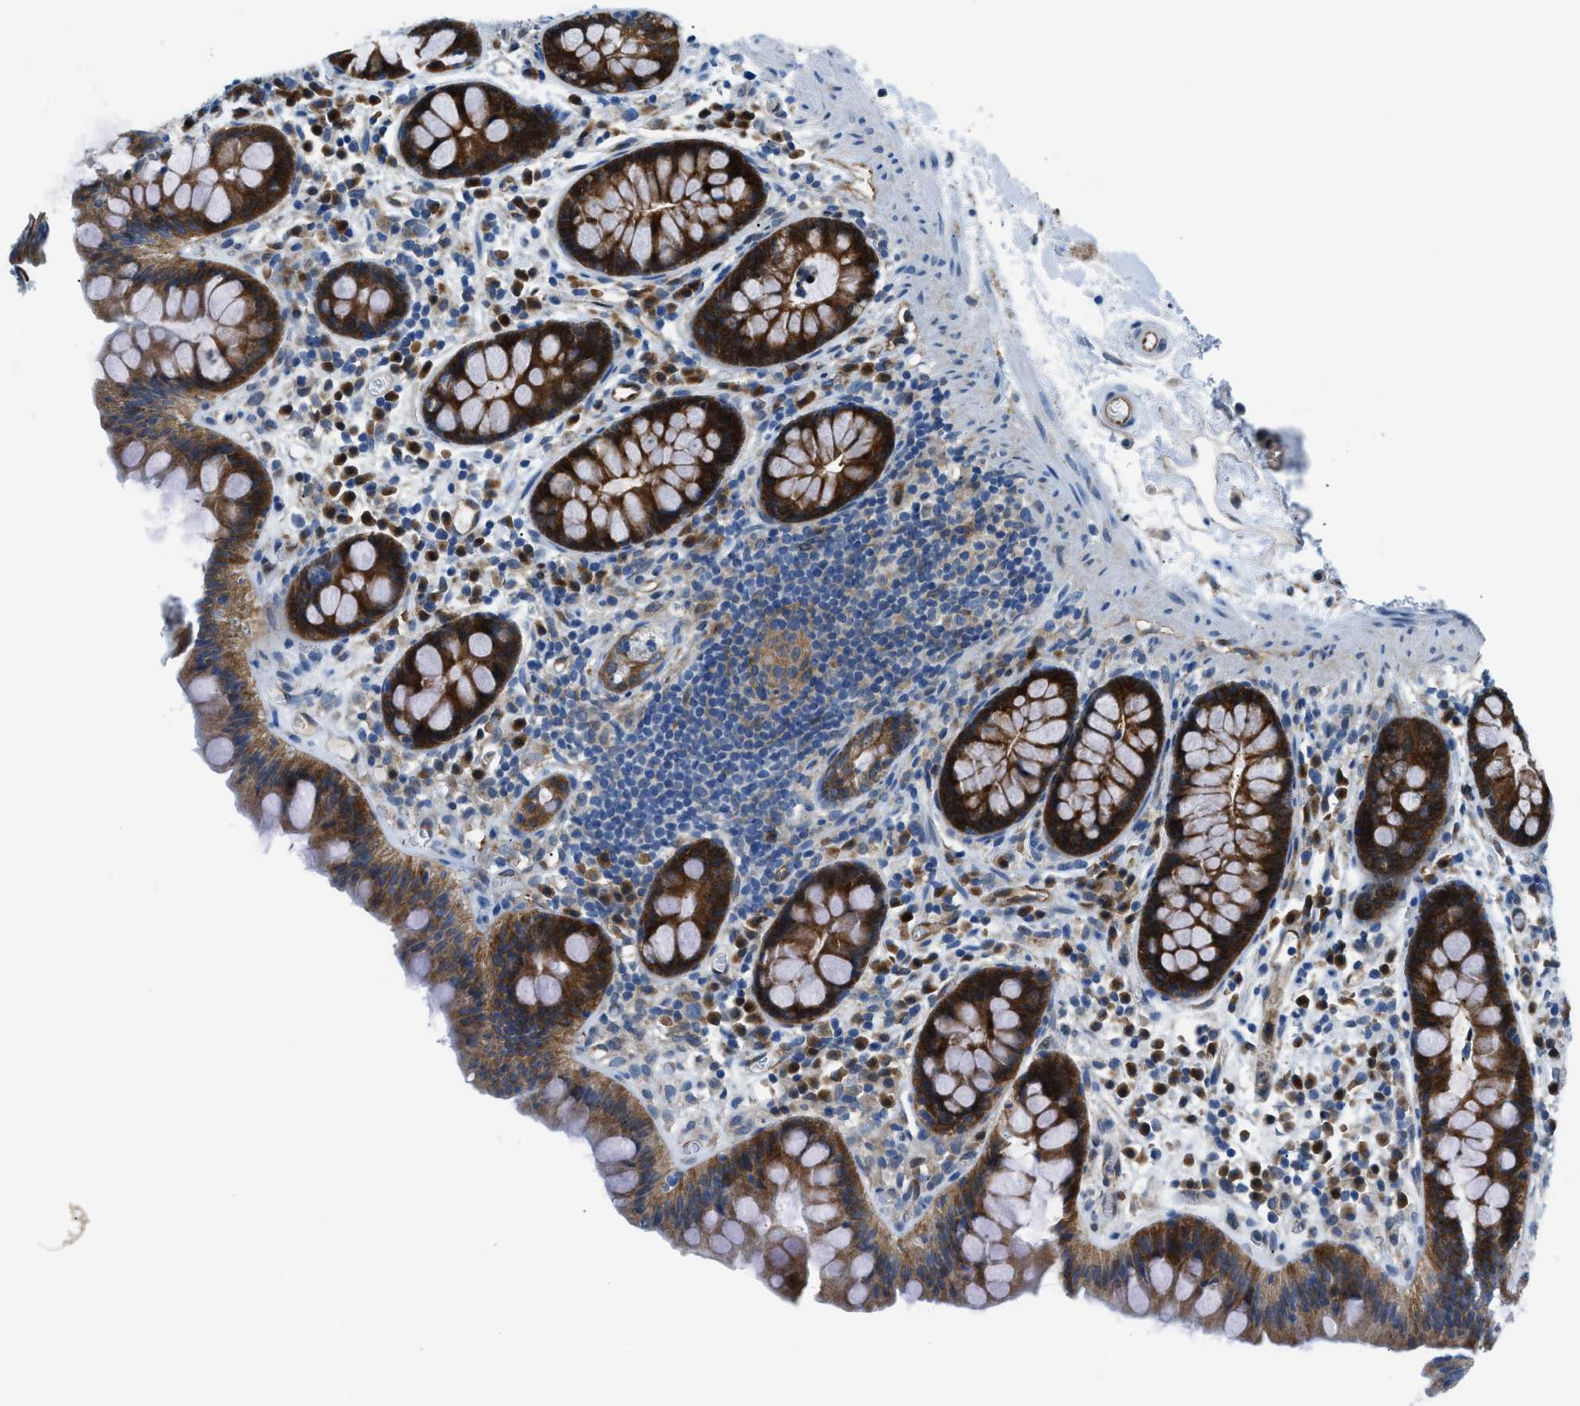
{"staining": {"intensity": "moderate", "quantity": ">75%", "location": "cytoplasmic/membranous"}, "tissue": "colon", "cell_type": "Endothelial cells", "image_type": "normal", "snomed": [{"axis": "morphology", "description": "Normal tissue, NOS"}, {"axis": "topography", "description": "Colon"}], "caption": "DAB (3,3'-diaminobenzidine) immunohistochemical staining of benign colon shows moderate cytoplasmic/membranous protein staining in approximately >75% of endothelial cells.", "gene": "YWHAE", "patient": {"sex": "female", "age": 80}}